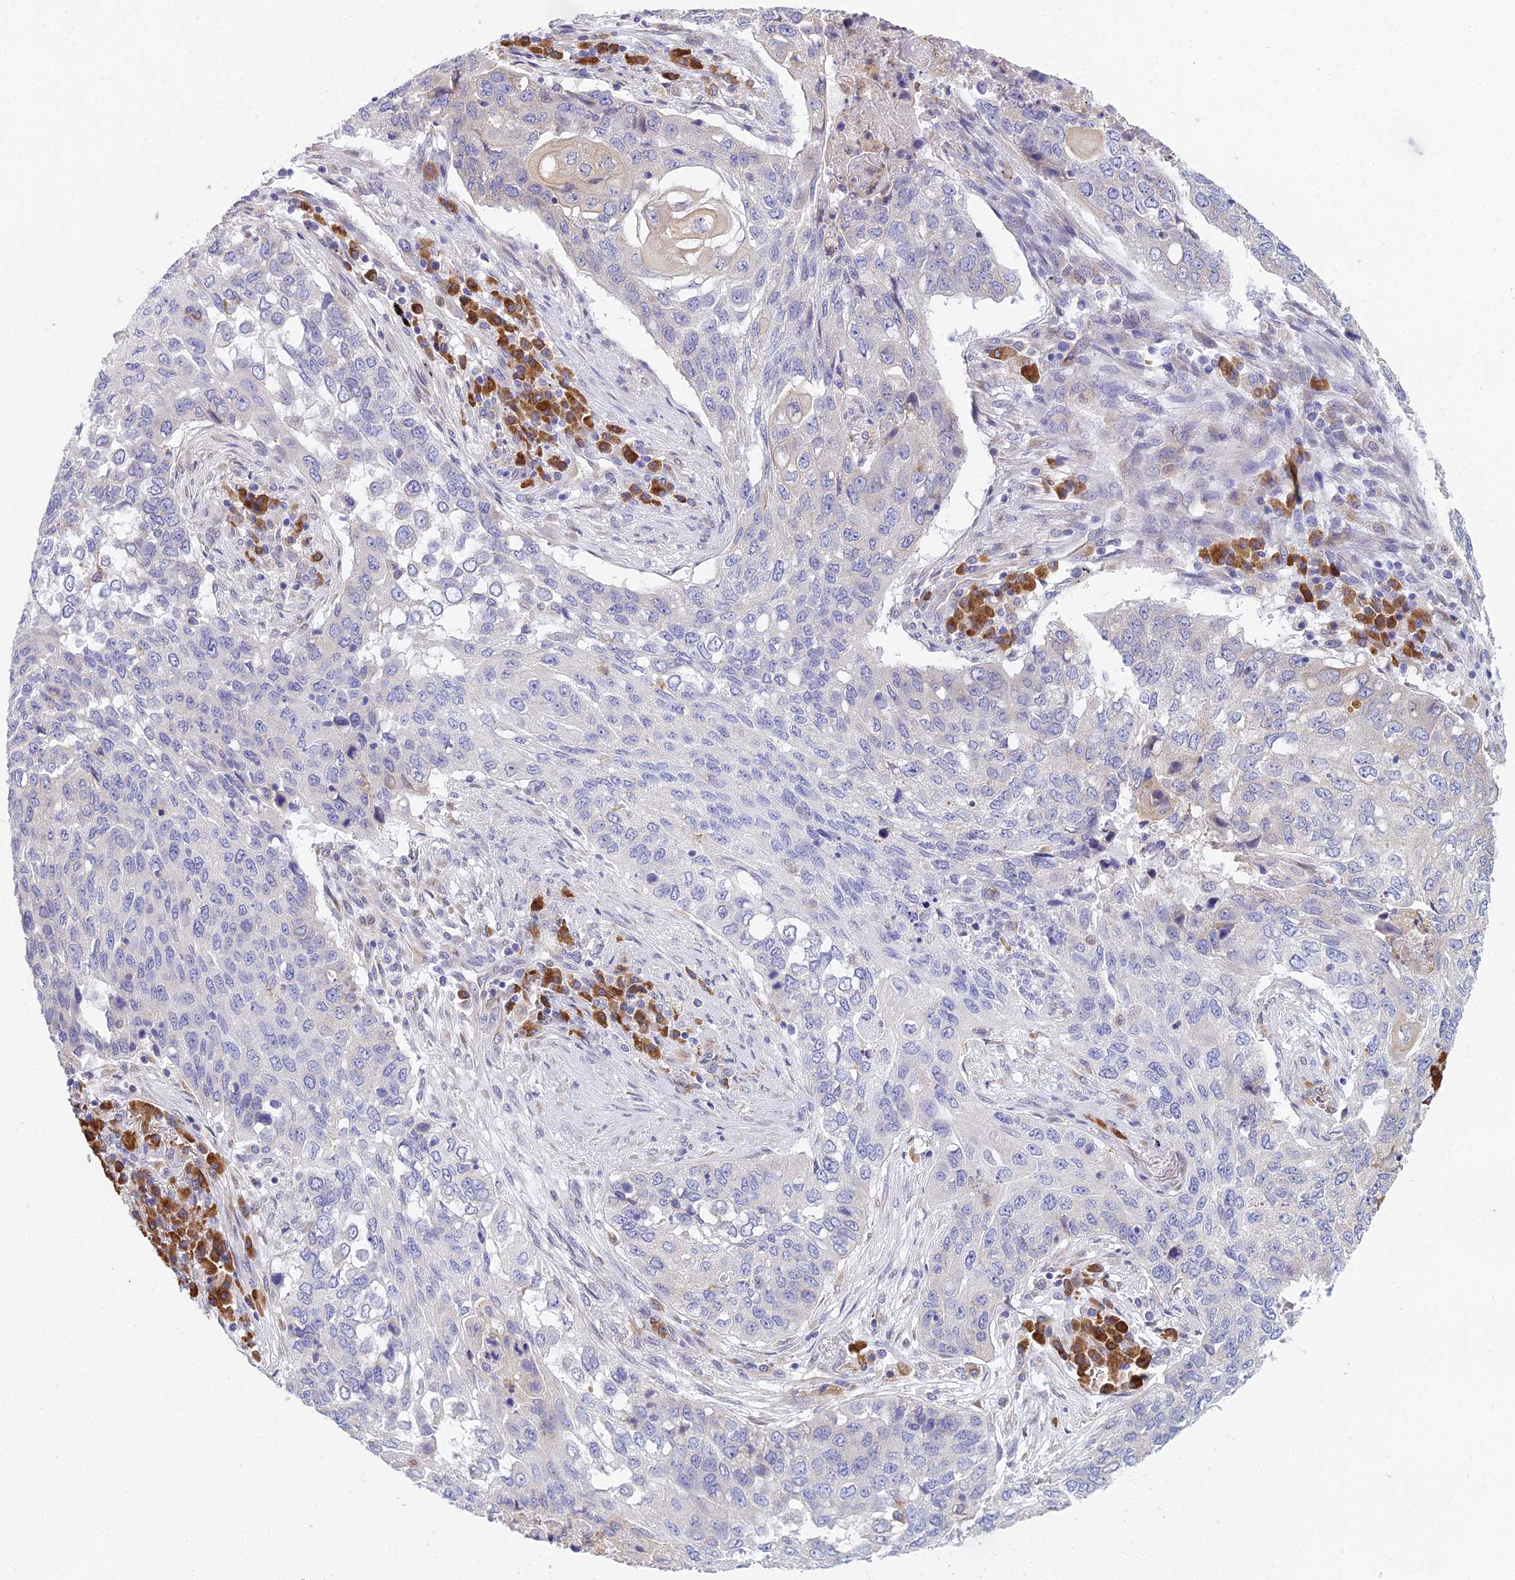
{"staining": {"intensity": "negative", "quantity": "none", "location": "none"}, "tissue": "lung cancer", "cell_type": "Tumor cells", "image_type": "cancer", "snomed": [{"axis": "morphology", "description": "Squamous cell carcinoma, NOS"}, {"axis": "topography", "description": "Lung"}], "caption": "Immunohistochemistry (IHC) image of human lung cancer stained for a protein (brown), which displays no expression in tumor cells. The staining is performed using DAB (3,3'-diaminobenzidine) brown chromogen with nuclei counter-stained in using hematoxylin.", "gene": "HM13", "patient": {"sex": "female", "age": 63}}